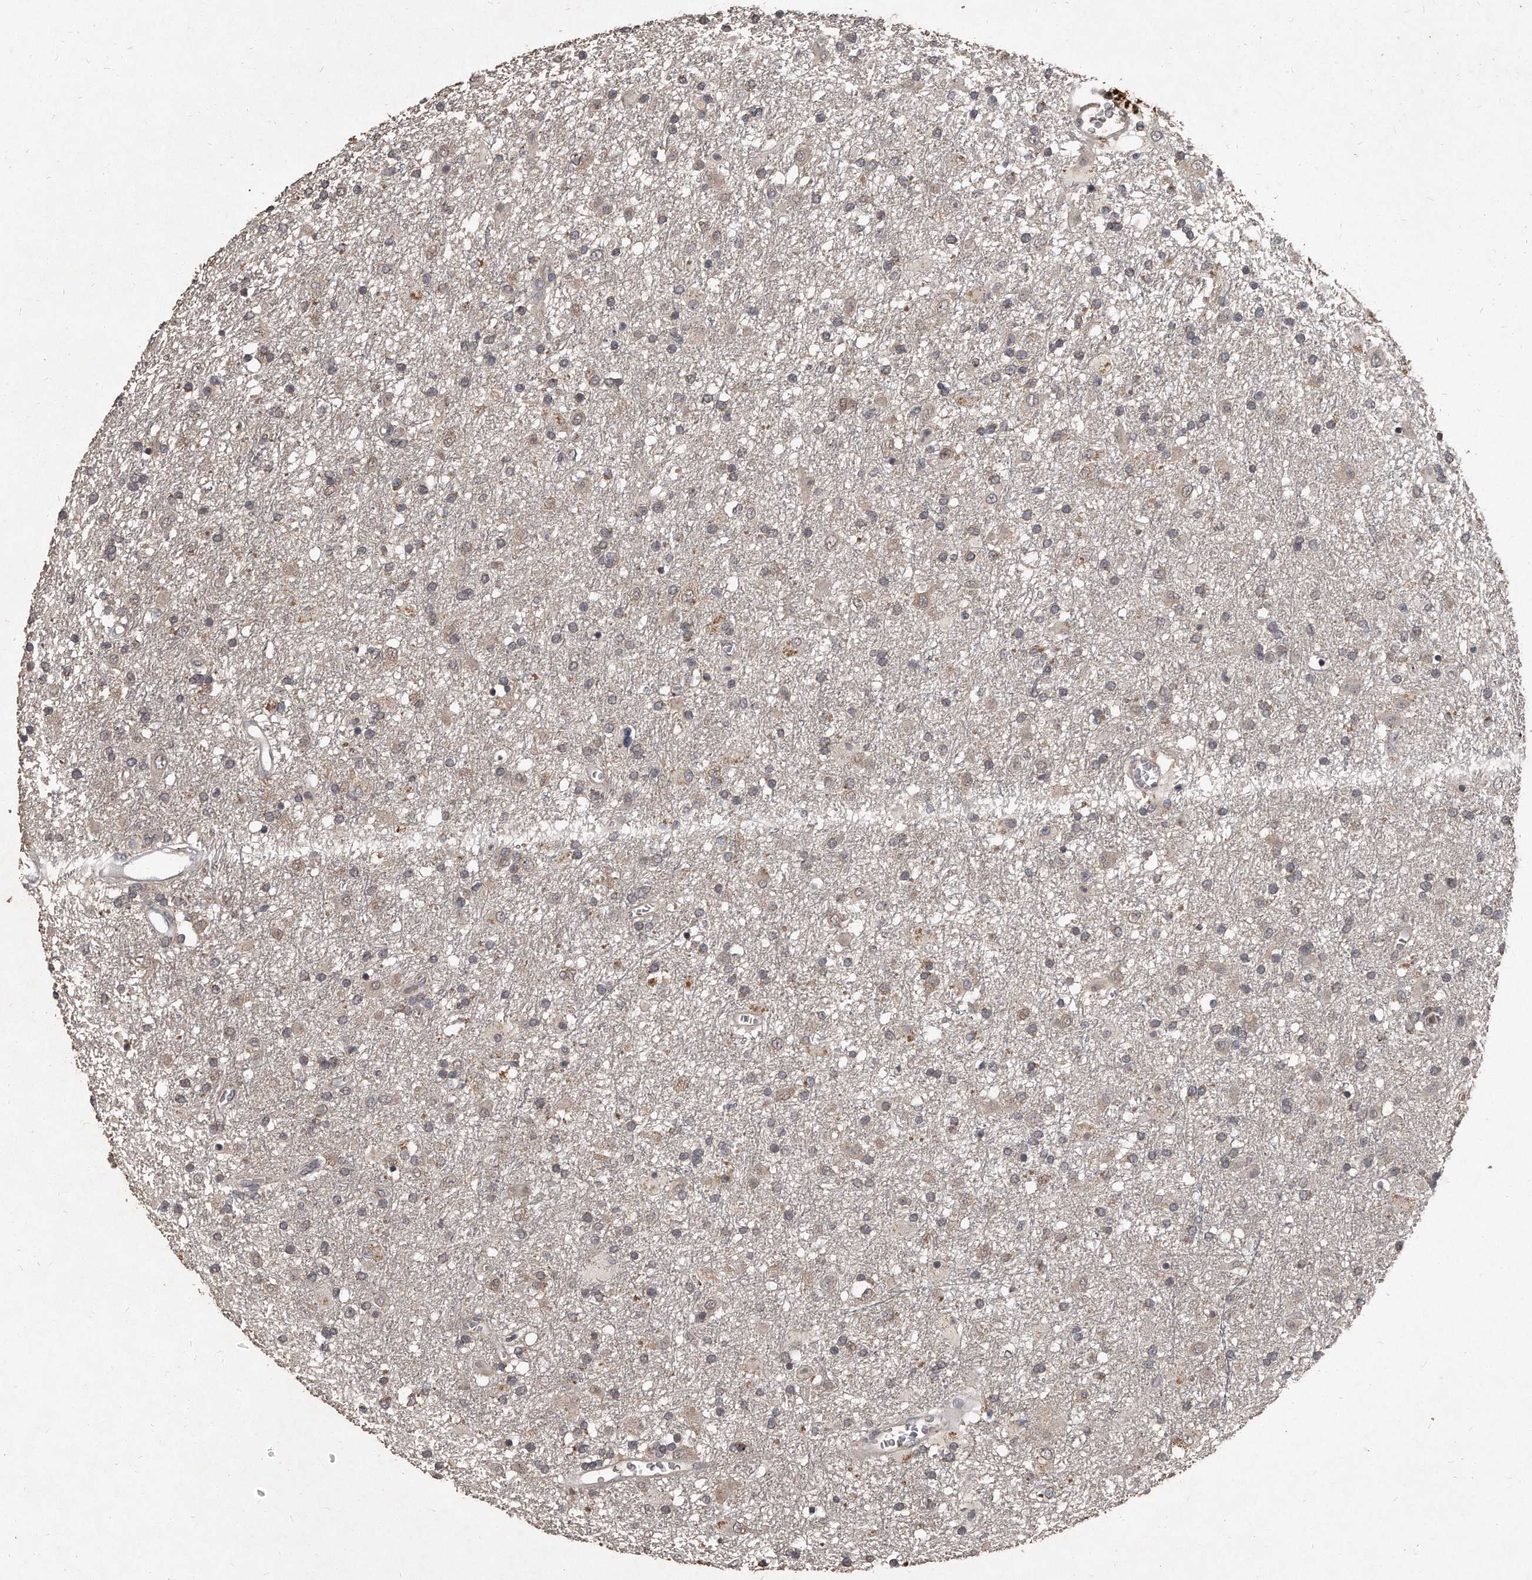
{"staining": {"intensity": "weak", "quantity": "<25%", "location": "cytoplasmic/membranous"}, "tissue": "glioma", "cell_type": "Tumor cells", "image_type": "cancer", "snomed": [{"axis": "morphology", "description": "Glioma, malignant, Low grade"}, {"axis": "topography", "description": "Brain"}], "caption": "Malignant glioma (low-grade) was stained to show a protein in brown. There is no significant expression in tumor cells.", "gene": "GRB10", "patient": {"sex": "male", "age": 65}}